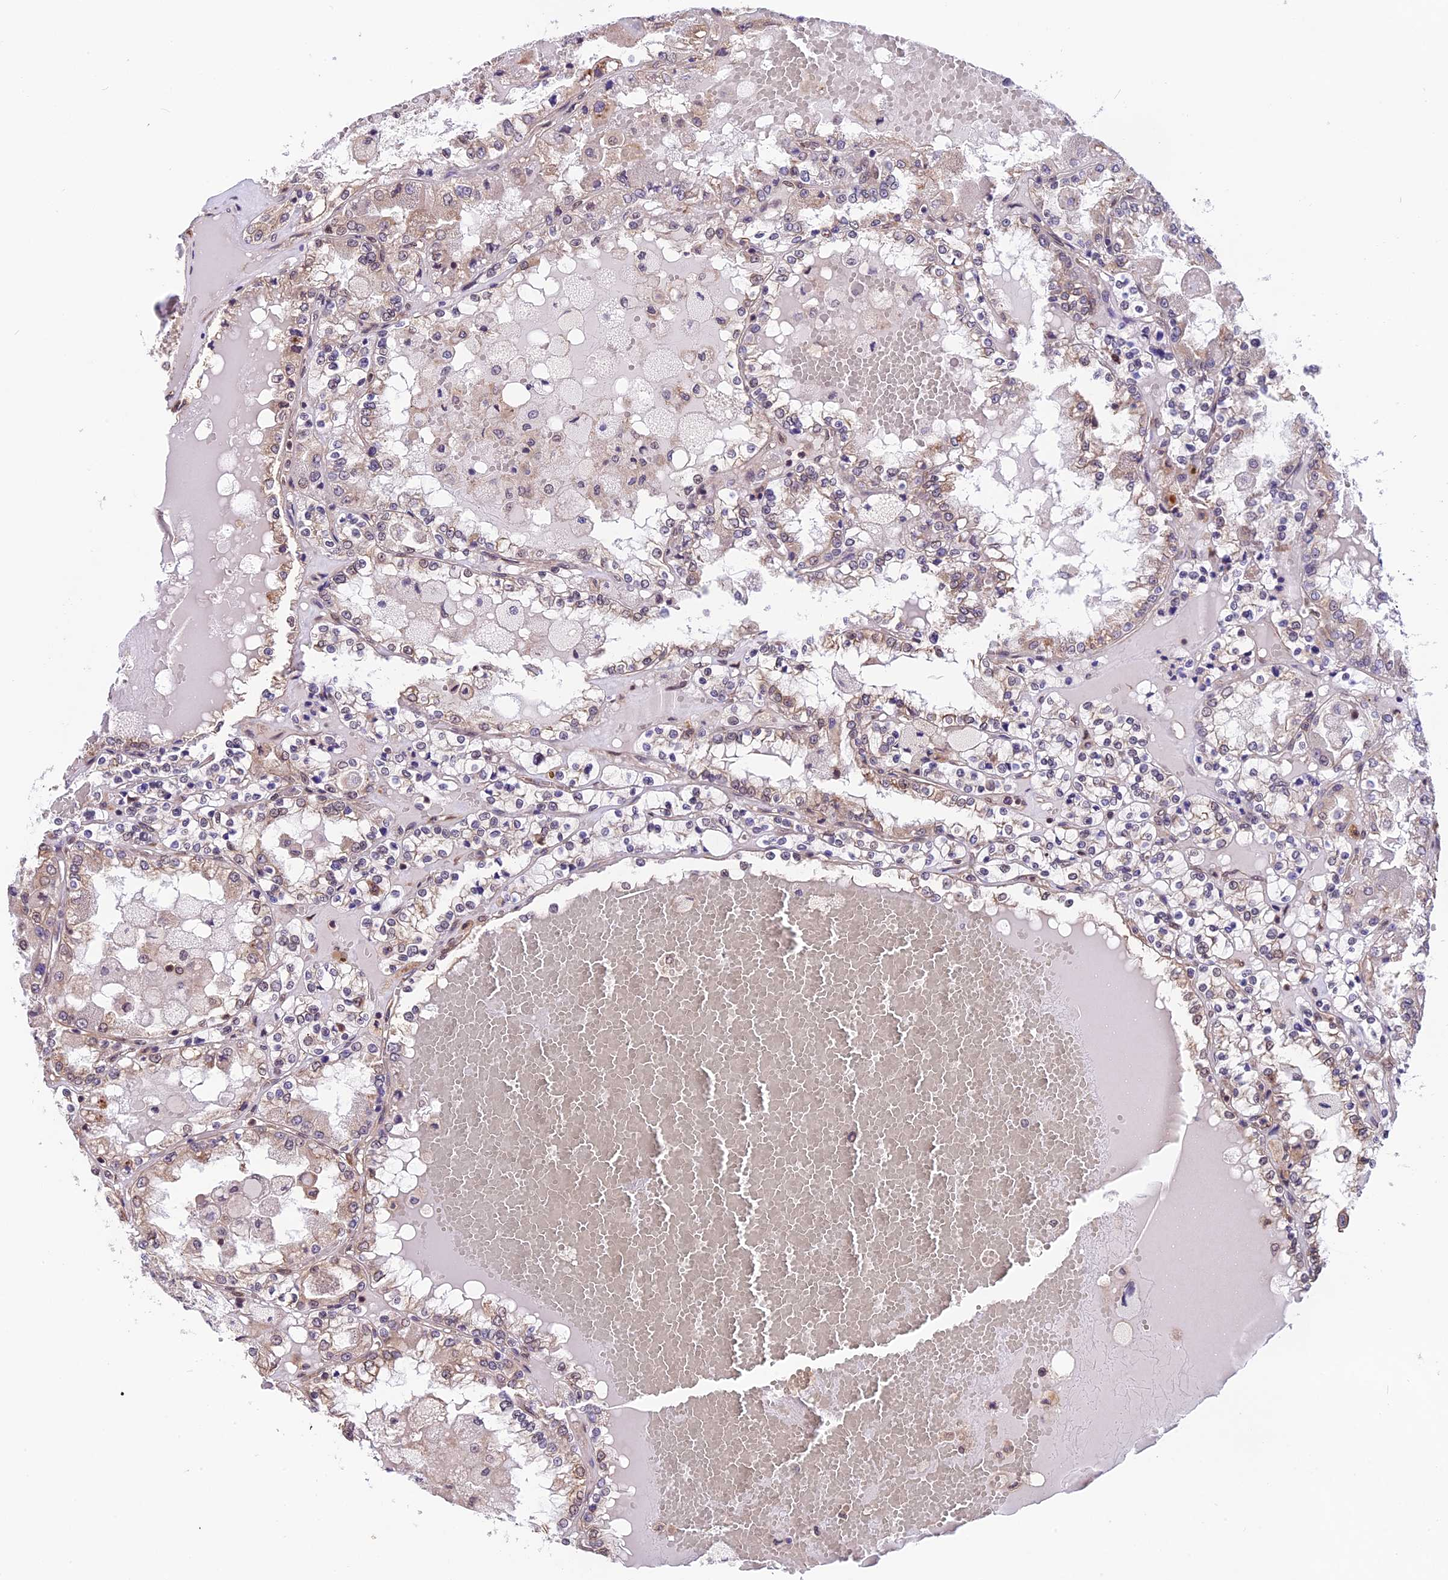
{"staining": {"intensity": "weak", "quantity": "25%-75%", "location": "cytoplasmic/membranous"}, "tissue": "renal cancer", "cell_type": "Tumor cells", "image_type": "cancer", "snomed": [{"axis": "morphology", "description": "Adenocarcinoma, NOS"}, {"axis": "topography", "description": "Kidney"}], "caption": "Tumor cells demonstrate low levels of weak cytoplasmic/membranous expression in about 25%-75% of cells in adenocarcinoma (renal).", "gene": "ZC3H4", "patient": {"sex": "female", "age": 56}}